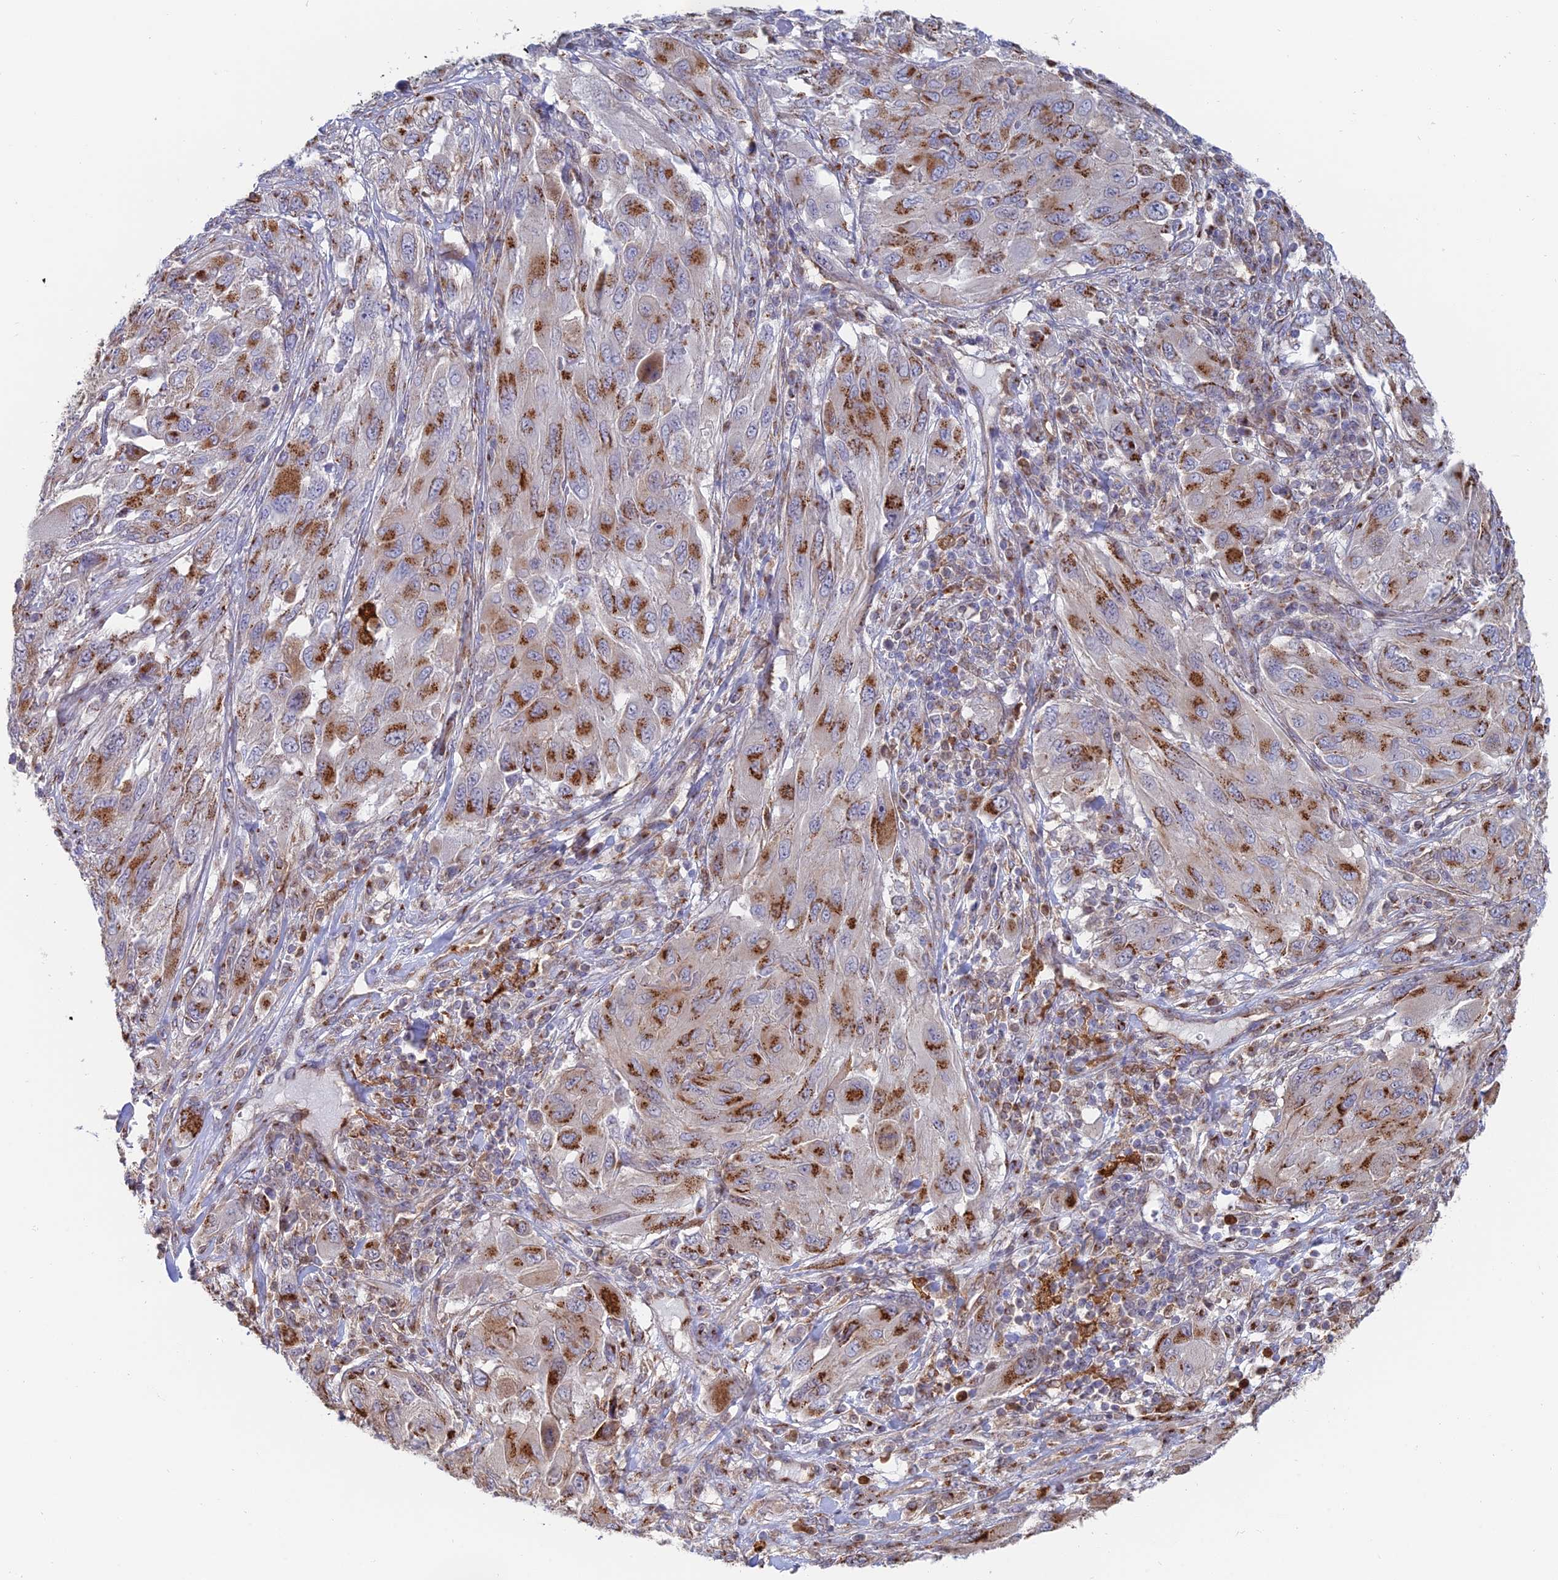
{"staining": {"intensity": "strong", "quantity": "25%-75%", "location": "cytoplasmic/membranous"}, "tissue": "melanoma", "cell_type": "Tumor cells", "image_type": "cancer", "snomed": [{"axis": "morphology", "description": "Malignant melanoma, NOS"}, {"axis": "topography", "description": "Skin"}], "caption": "Malignant melanoma stained for a protein exhibits strong cytoplasmic/membranous positivity in tumor cells.", "gene": "HS2ST1", "patient": {"sex": "female", "age": 91}}